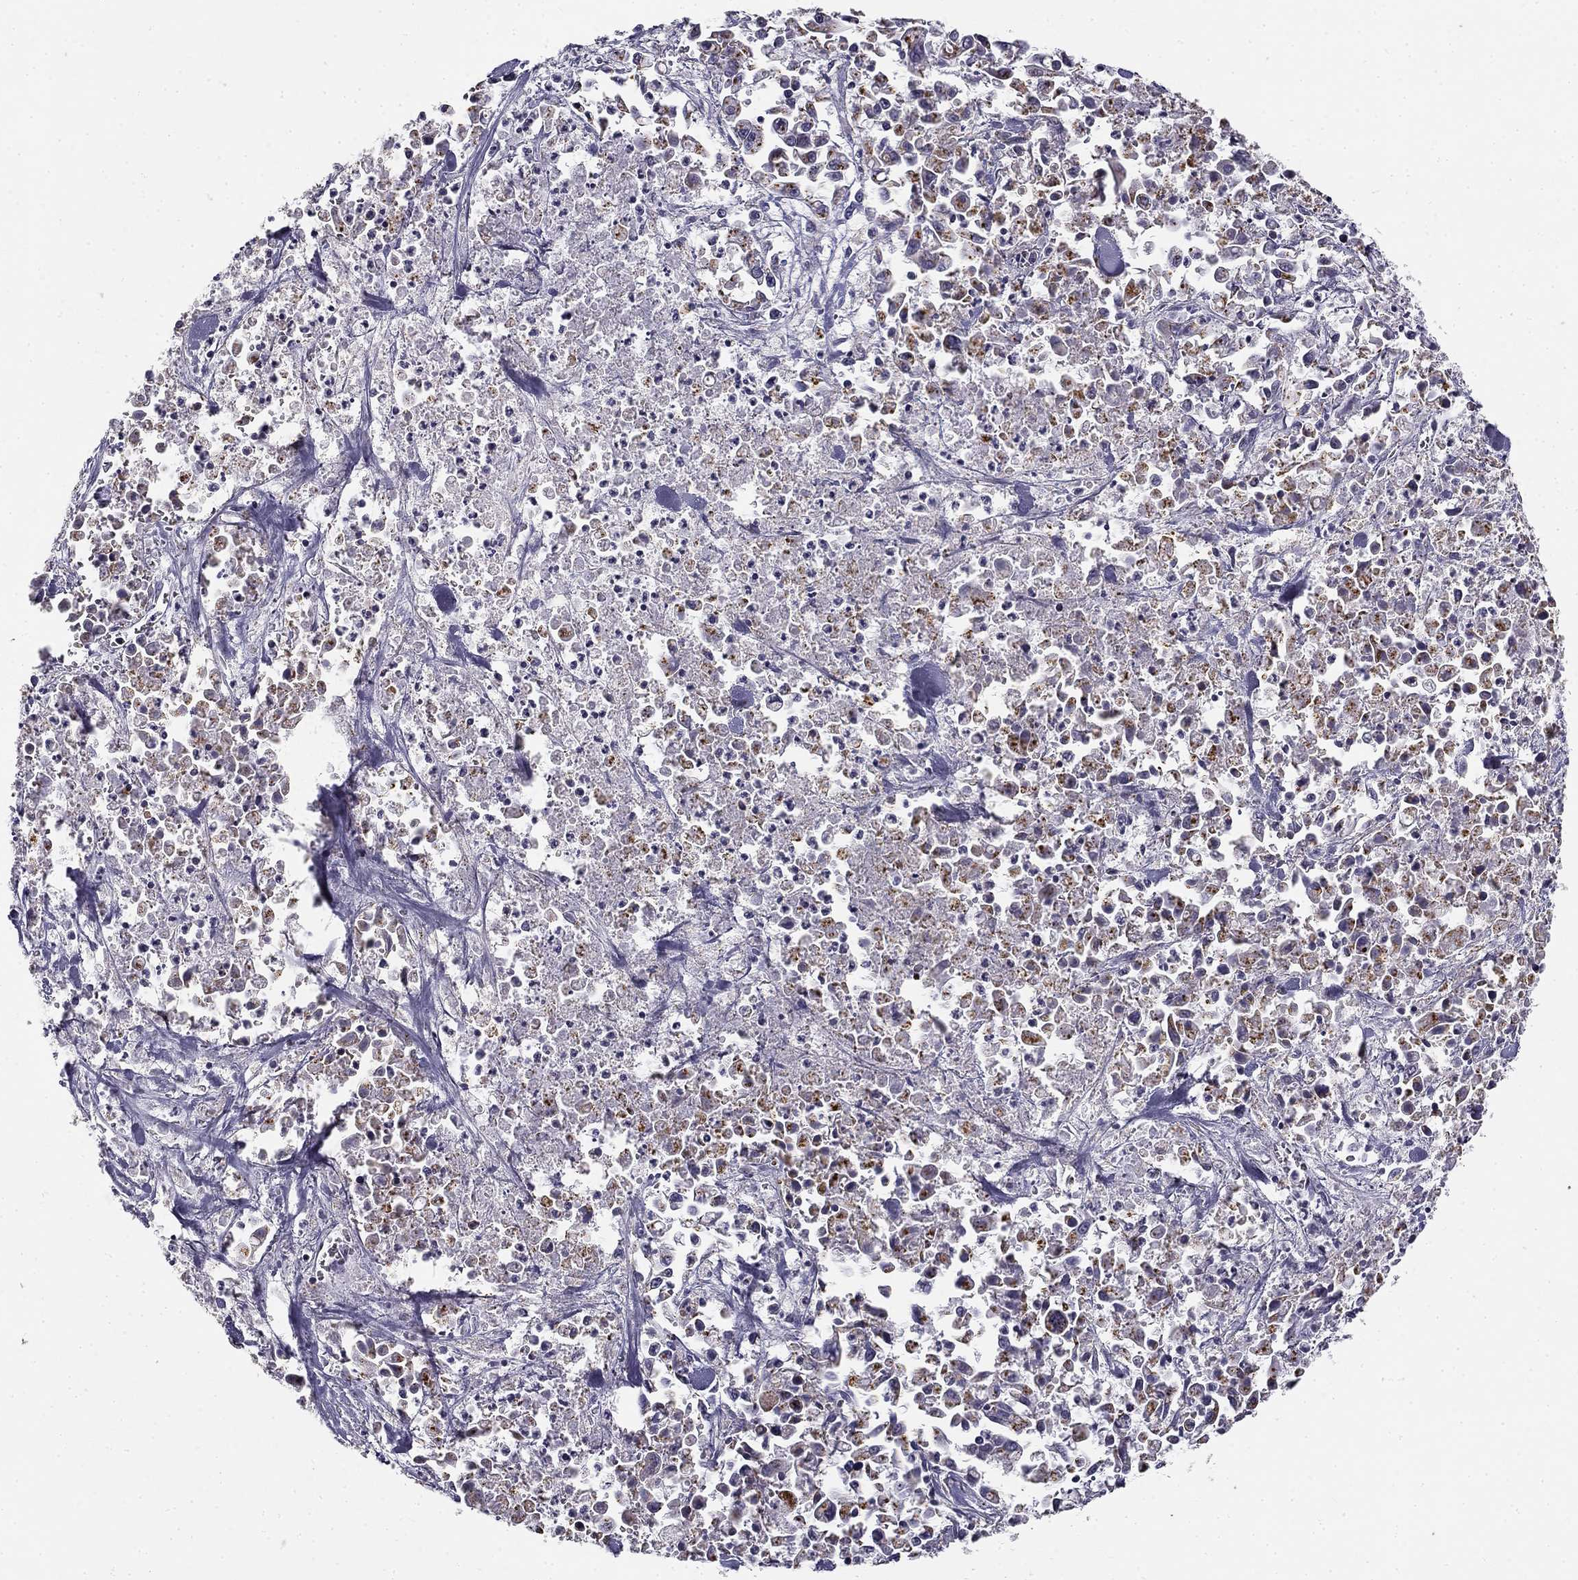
{"staining": {"intensity": "moderate", "quantity": "<25%", "location": "cytoplasmic/membranous"}, "tissue": "pancreatic cancer", "cell_type": "Tumor cells", "image_type": "cancer", "snomed": [{"axis": "morphology", "description": "Adenocarcinoma, NOS"}, {"axis": "topography", "description": "Pancreas"}], "caption": "Immunohistochemistry (IHC) histopathology image of neoplastic tissue: pancreatic cancer (adenocarcinoma) stained using immunohistochemistry (IHC) exhibits low levels of moderate protein expression localized specifically in the cytoplasmic/membranous of tumor cells, appearing as a cytoplasmic/membranous brown color.", "gene": "CNR1", "patient": {"sex": "female", "age": 83}}